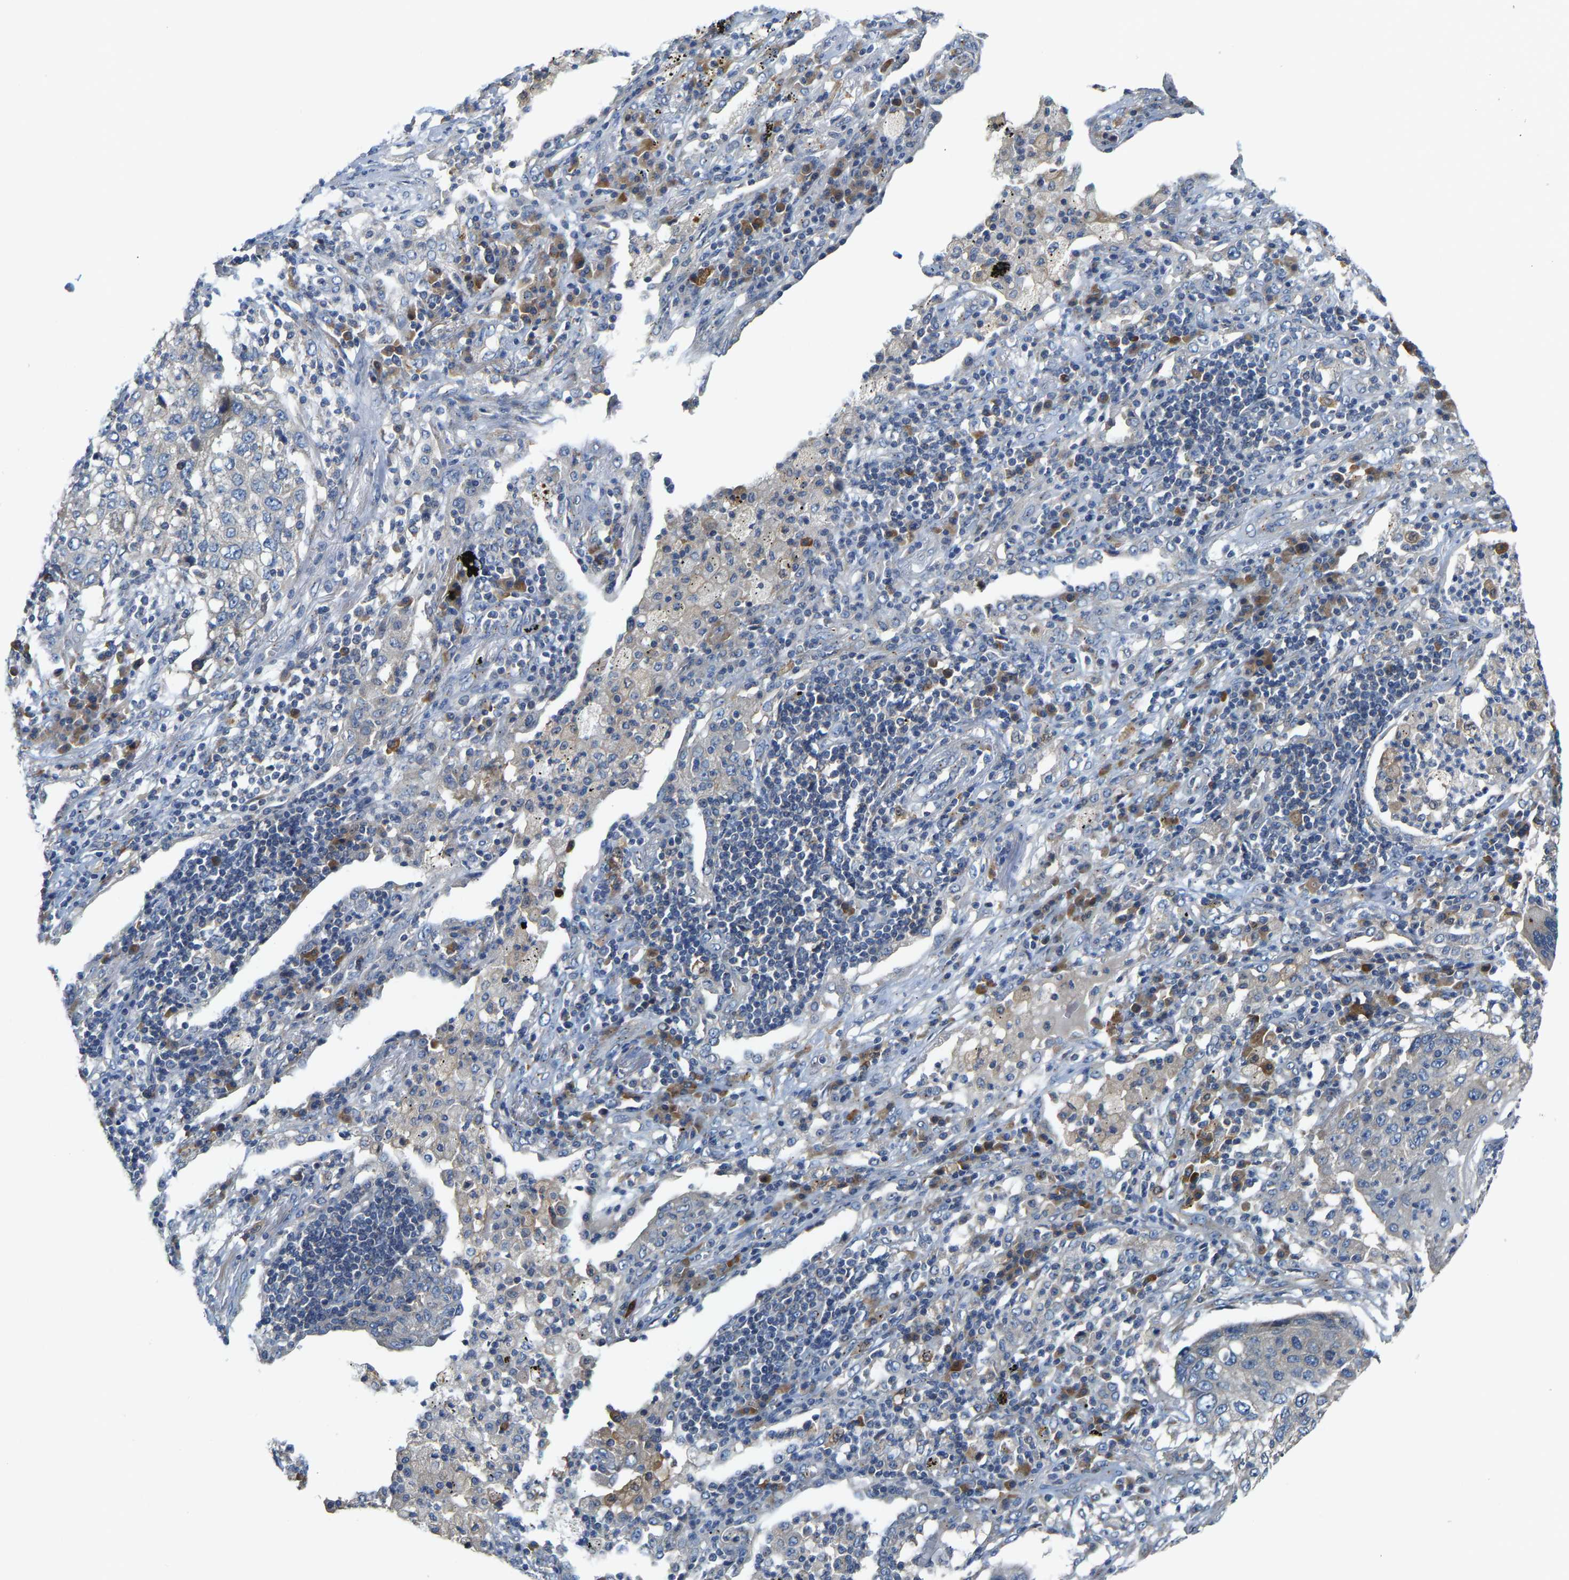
{"staining": {"intensity": "negative", "quantity": "none", "location": "none"}, "tissue": "lung cancer", "cell_type": "Tumor cells", "image_type": "cancer", "snomed": [{"axis": "morphology", "description": "Squamous cell carcinoma, NOS"}, {"axis": "topography", "description": "Lung"}], "caption": "Immunohistochemical staining of human squamous cell carcinoma (lung) shows no significant expression in tumor cells.", "gene": "PCNT", "patient": {"sex": "female", "age": 63}}